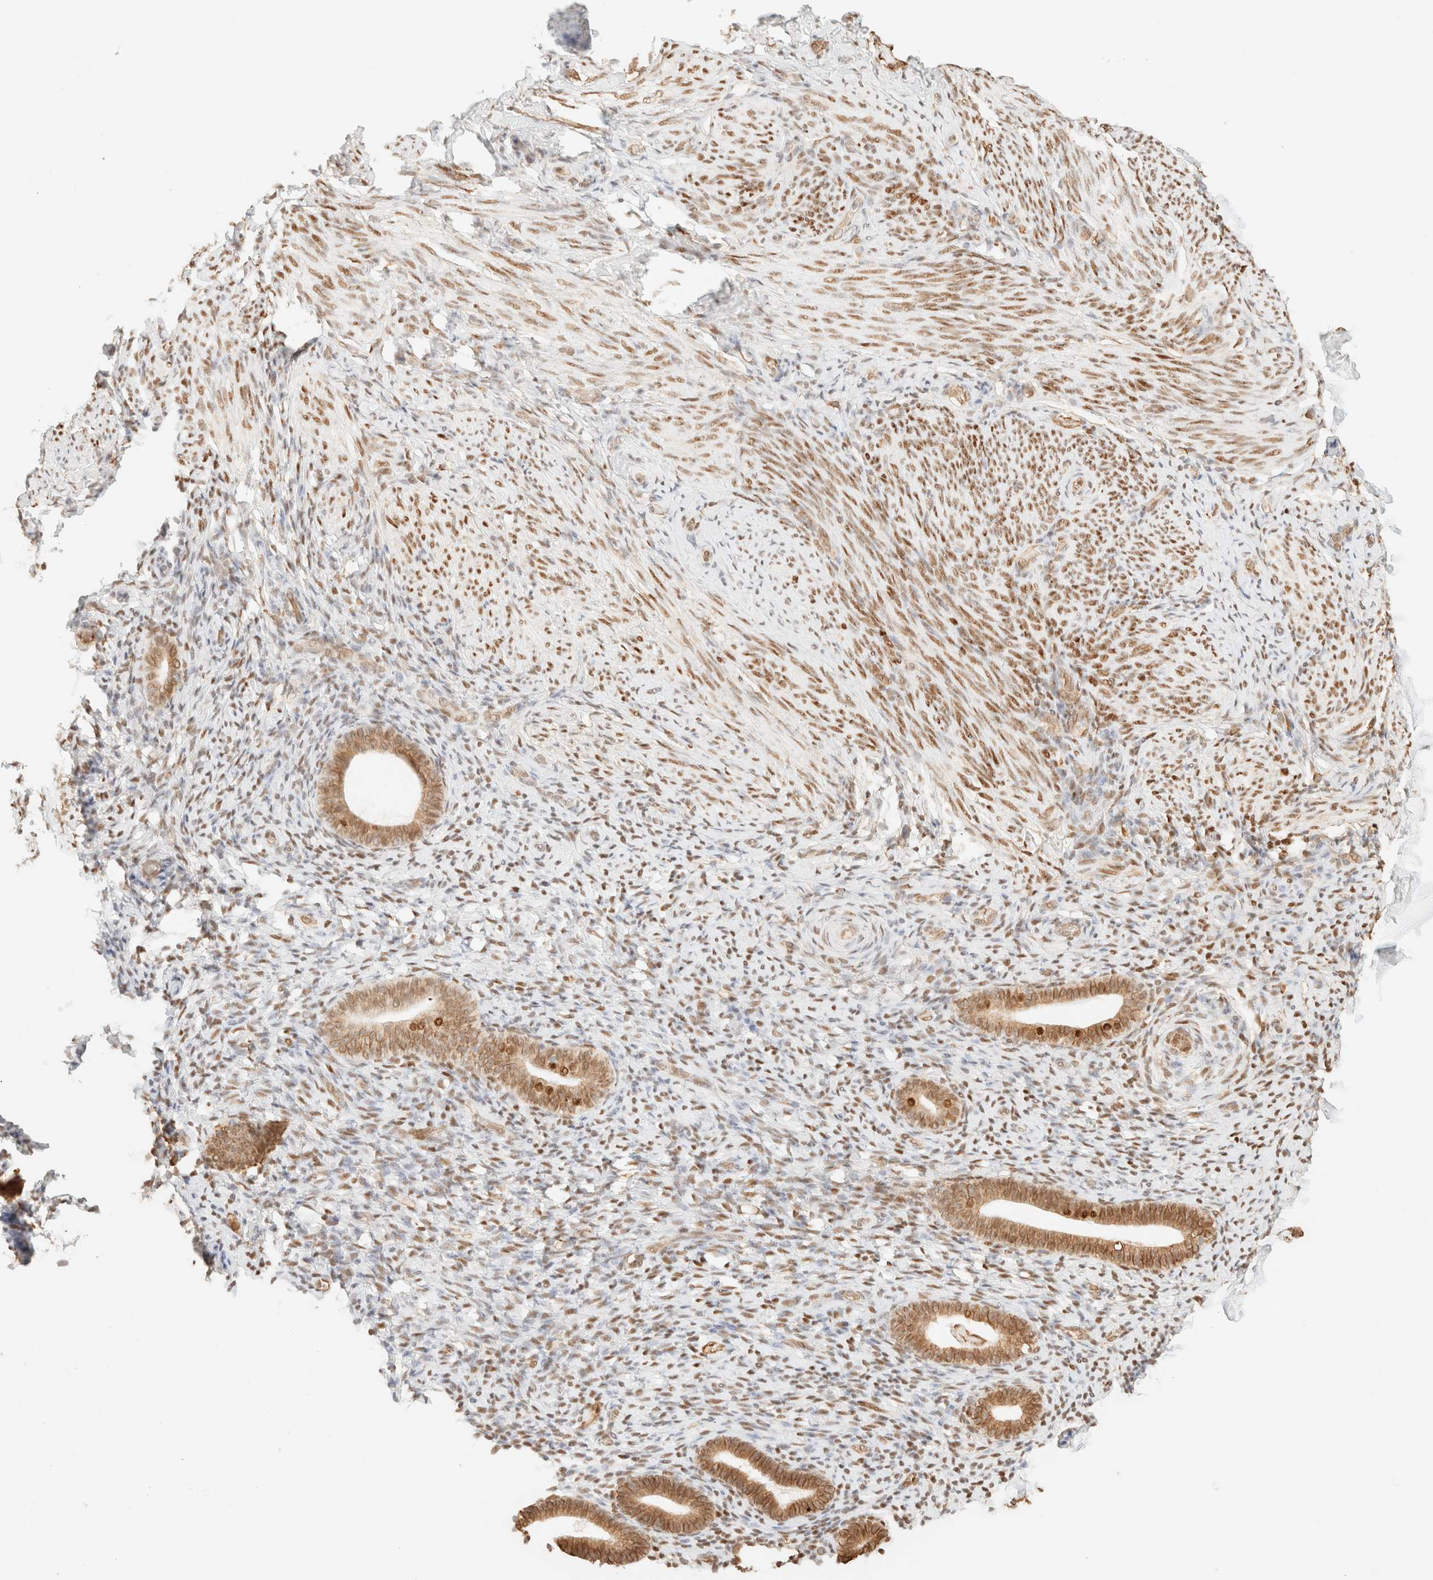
{"staining": {"intensity": "weak", "quantity": ">75%", "location": "nuclear"}, "tissue": "endometrium", "cell_type": "Cells in endometrial stroma", "image_type": "normal", "snomed": [{"axis": "morphology", "description": "Normal tissue, NOS"}, {"axis": "topography", "description": "Endometrium"}], "caption": "This is a micrograph of IHC staining of unremarkable endometrium, which shows weak positivity in the nuclear of cells in endometrial stroma.", "gene": "ZSCAN18", "patient": {"sex": "female", "age": 51}}